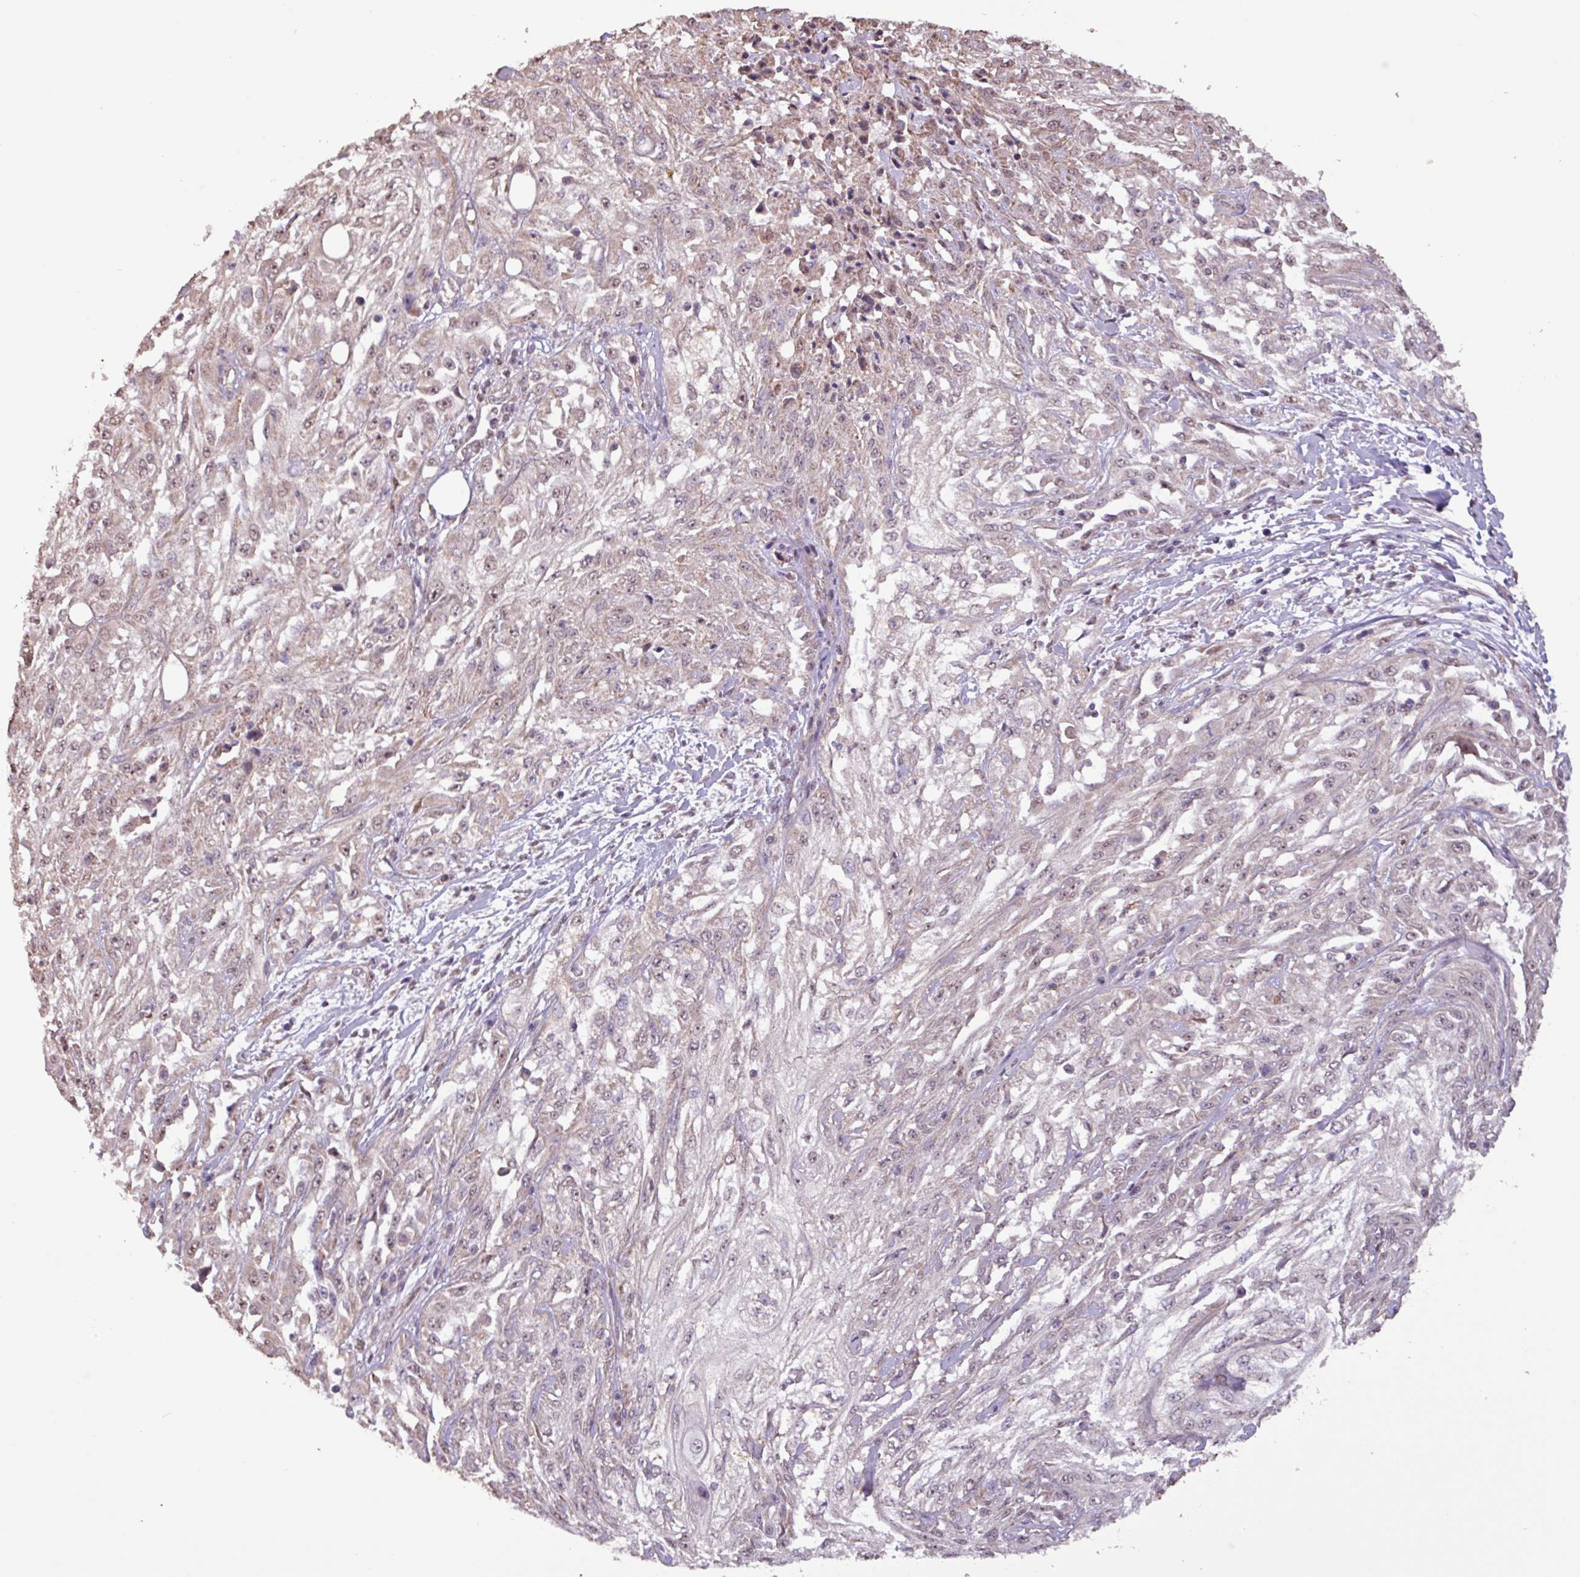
{"staining": {"intensity": "weak", "quantity": "25%-75%", "location": "nuclear"}, "tissue": "skin cancer", "cell_type": "Tumor cells", "image_type": "cancer", "snomed": [{"axis": "morphology", "description": "Squamous cell carcinoma, NOS"}, {"axis": "morphology", "description": "Squamous cell carcinoma, metastatic, NOS"}, {"axis": "topography", "description": "Skin"}, {"axis": "topography", "description": "Lymph node"}], "caption": "This is a micrograph of immunohistochemistry (IHC) staining of skin cancer, which shows weak positivity in the nuclear of tumor cells.", "gene": "L3MBTL3", "patient": {"sex": "male", "age": 75}}